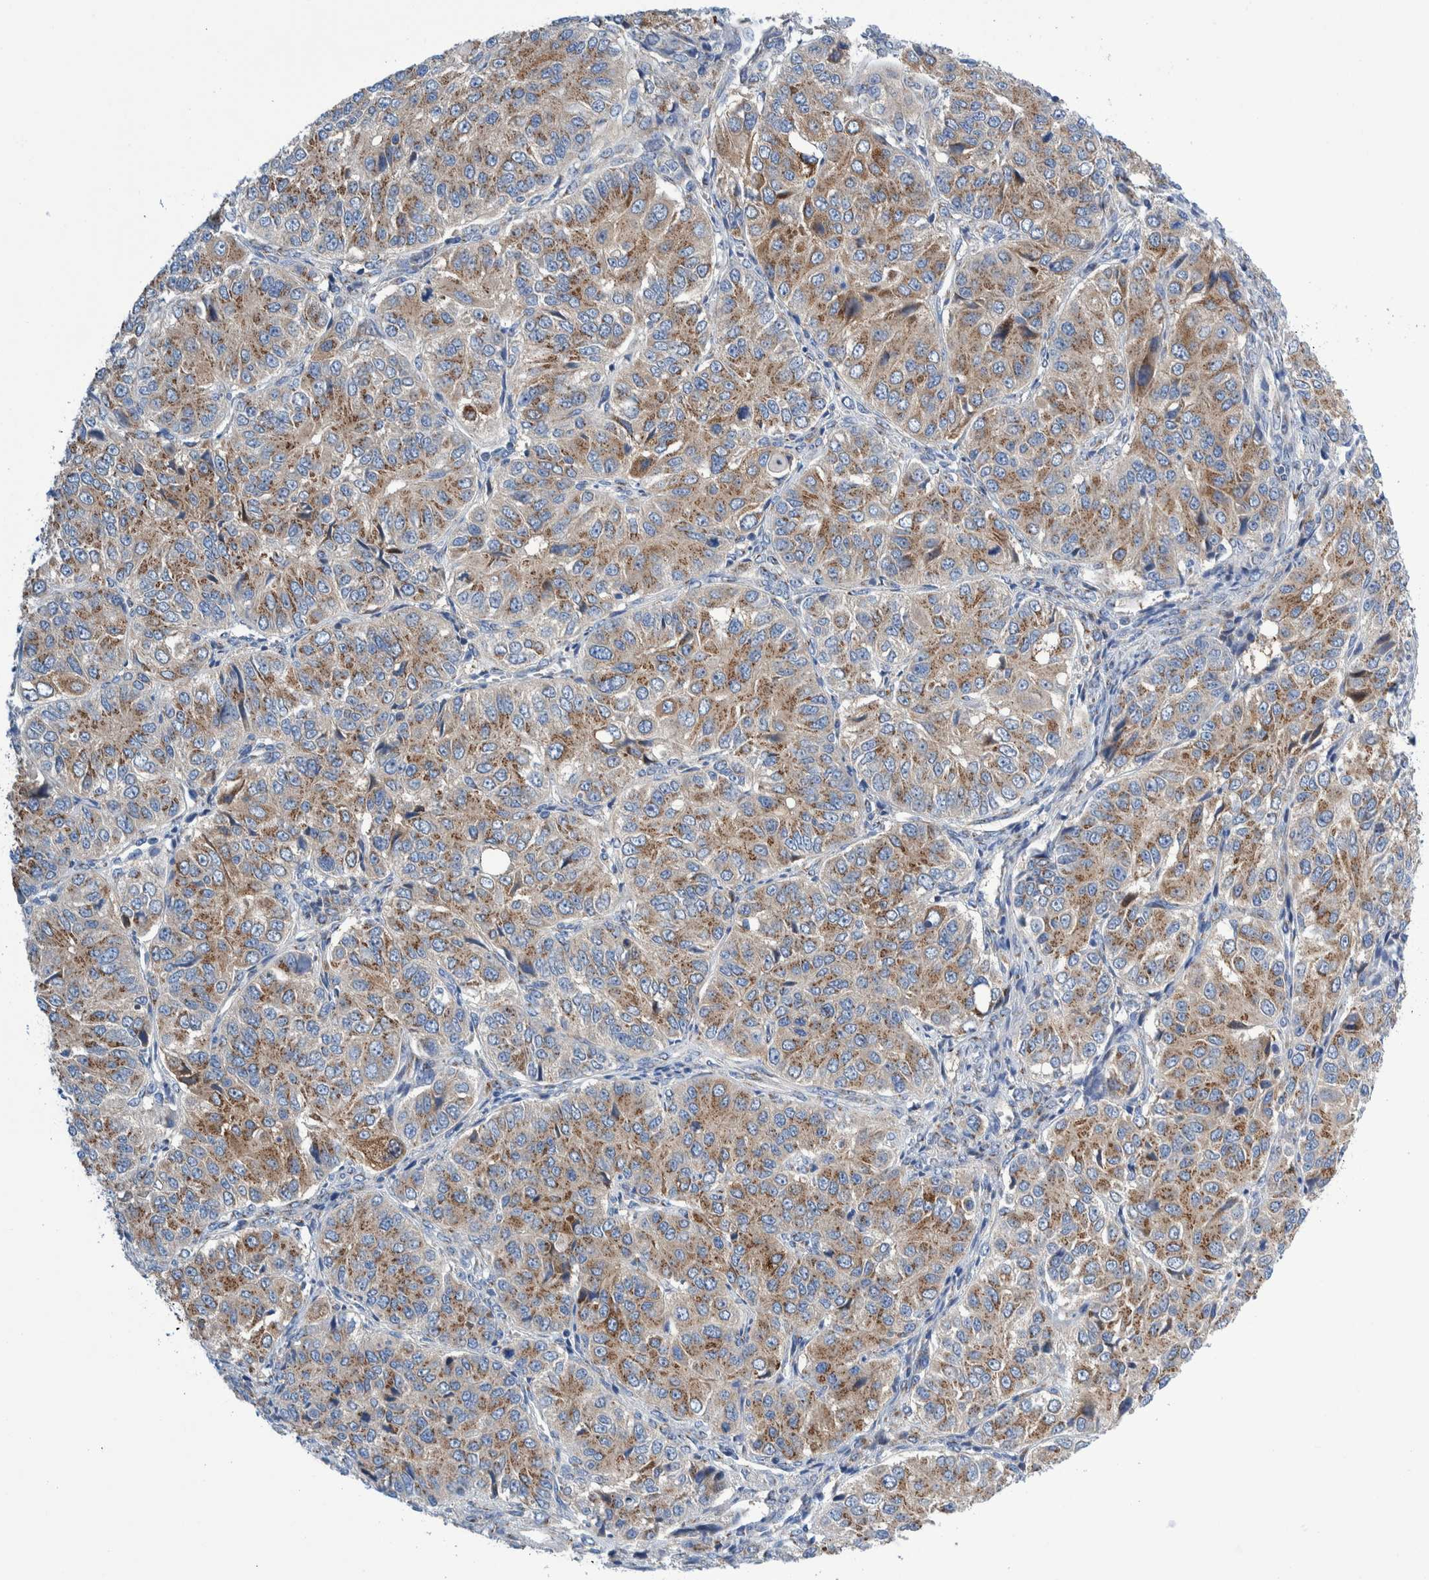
{"staining": {"intensity": "moderate", "quantity": ">75%", "location": "cytoplasmic/membranous"}, "tissue": "ovarian cancer", "cell_type": "Tumor cells", "image_type": "cancer", "snomed": [{"axis": "morphology", "description": "Carcinoma, endometroid"}, {"axis": "topography", "description": "Ovary"}], "caption": "The histopathology image exhibits staining of ovarian endometroid carcinoma, revealing moderate cytoplasmic/membranous protein expression (brown color) within tumor cells.", "gene": "TRIM58", "patient": {"sex": "female", "age": 51}}